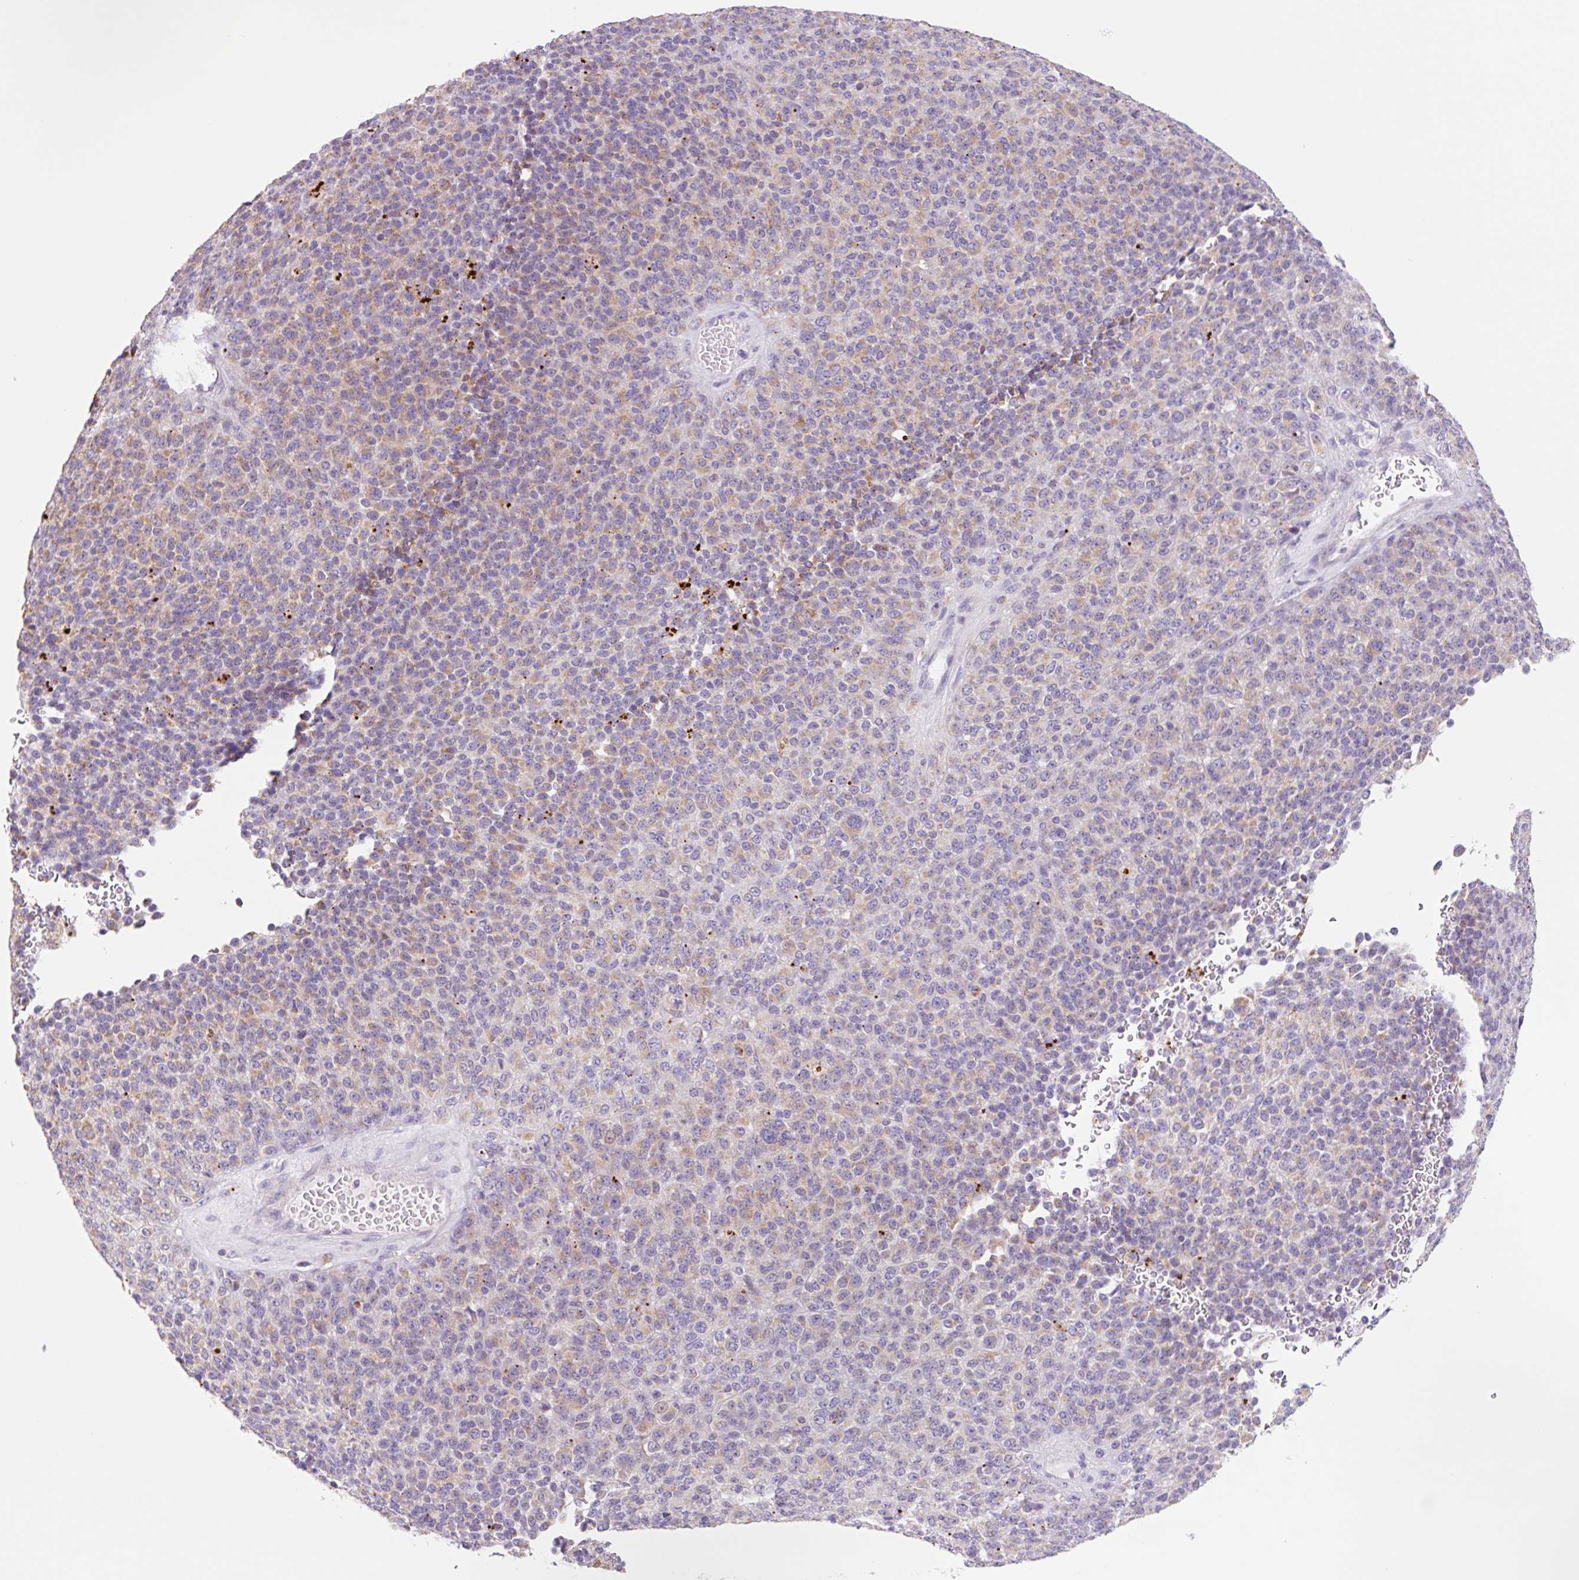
{"staining": {"intensity": "moderate", "quantity": "25%-75%", "location": "cytoplasmic/membranous"}, "tissue": "melanoma", "cell_type": "Tumor cells", "image_type": "cancer", "snomed": [{"axis": "morphology", "description": "Malignant melanoma, Metastatic site"}, {"axis": "topography", "description": "Brain"}], "caption": "Malignant melanoma (metastatic site) was stained to show a protein in brown. There is medium levels of moderate cytoplasmic/membranous positivity in about 25%-75% of tumor cells.", "gene": "CLEC3A", "patient": {"sex": "female", "age": 56}}